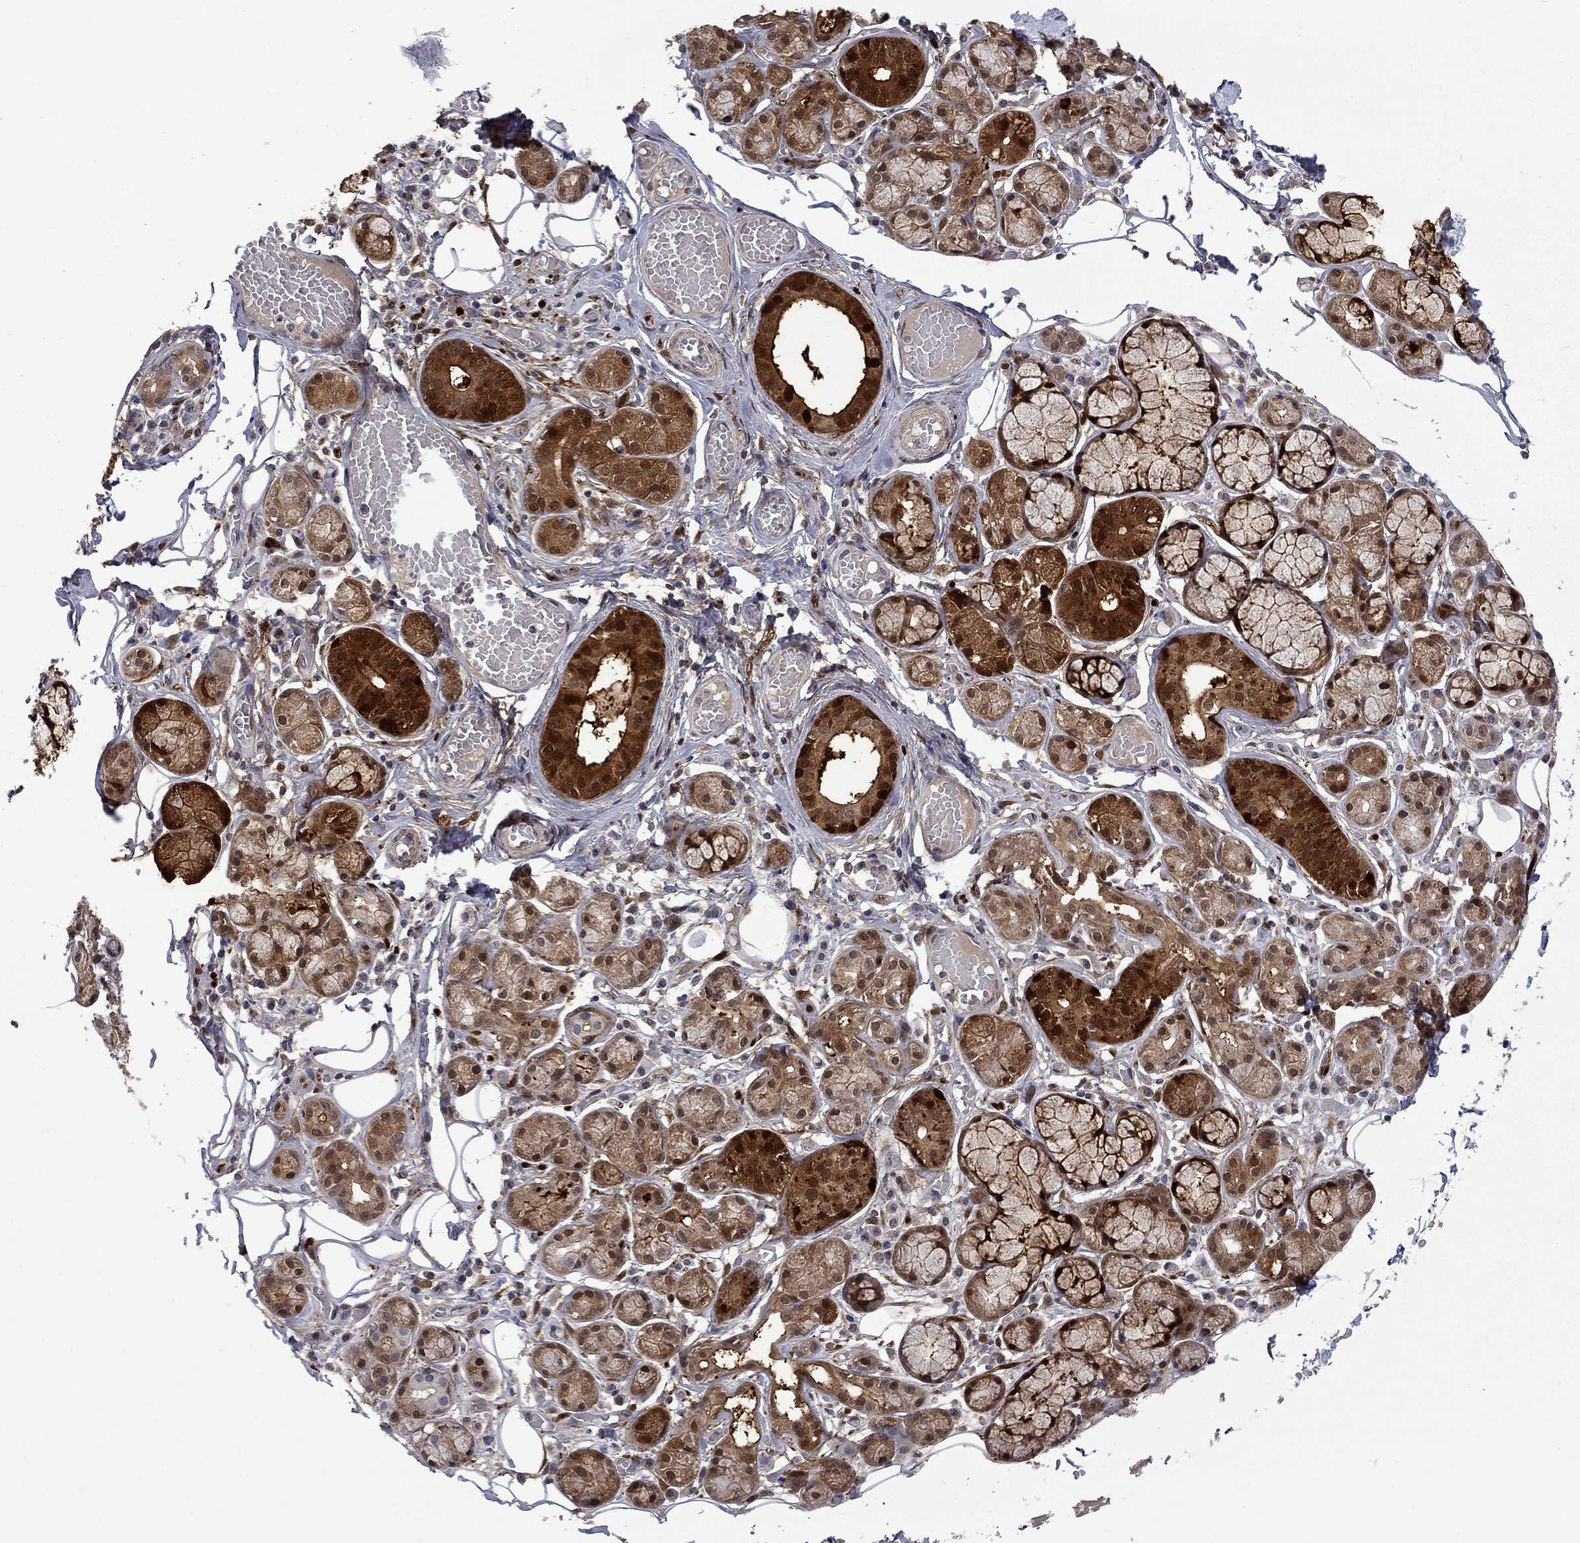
{"staining": {"intensity": "strong", "quantity": ">75%", "location": "cytoplasmic/membranous,nuclear"}, "tissue": "salivary gland", "cell_type": "Glandular cells", "image_type": "normal", "snomed": [{"axis": "morphology", "description": "Normal tissue, NOS"}, {"axis": "topography", "description": "Salivary gland"}, {"axis": "topography", "description": "Peripheral nerve tissue"}], "caption": "About >75% of glandular cells in normal salivary gland display strong cytoplasmic/membranous,nuclear protein staining as visualized by brown immunohistochemical staining.", "gene": "CBR1", "patient": {"sex": "male", "age": 71}}